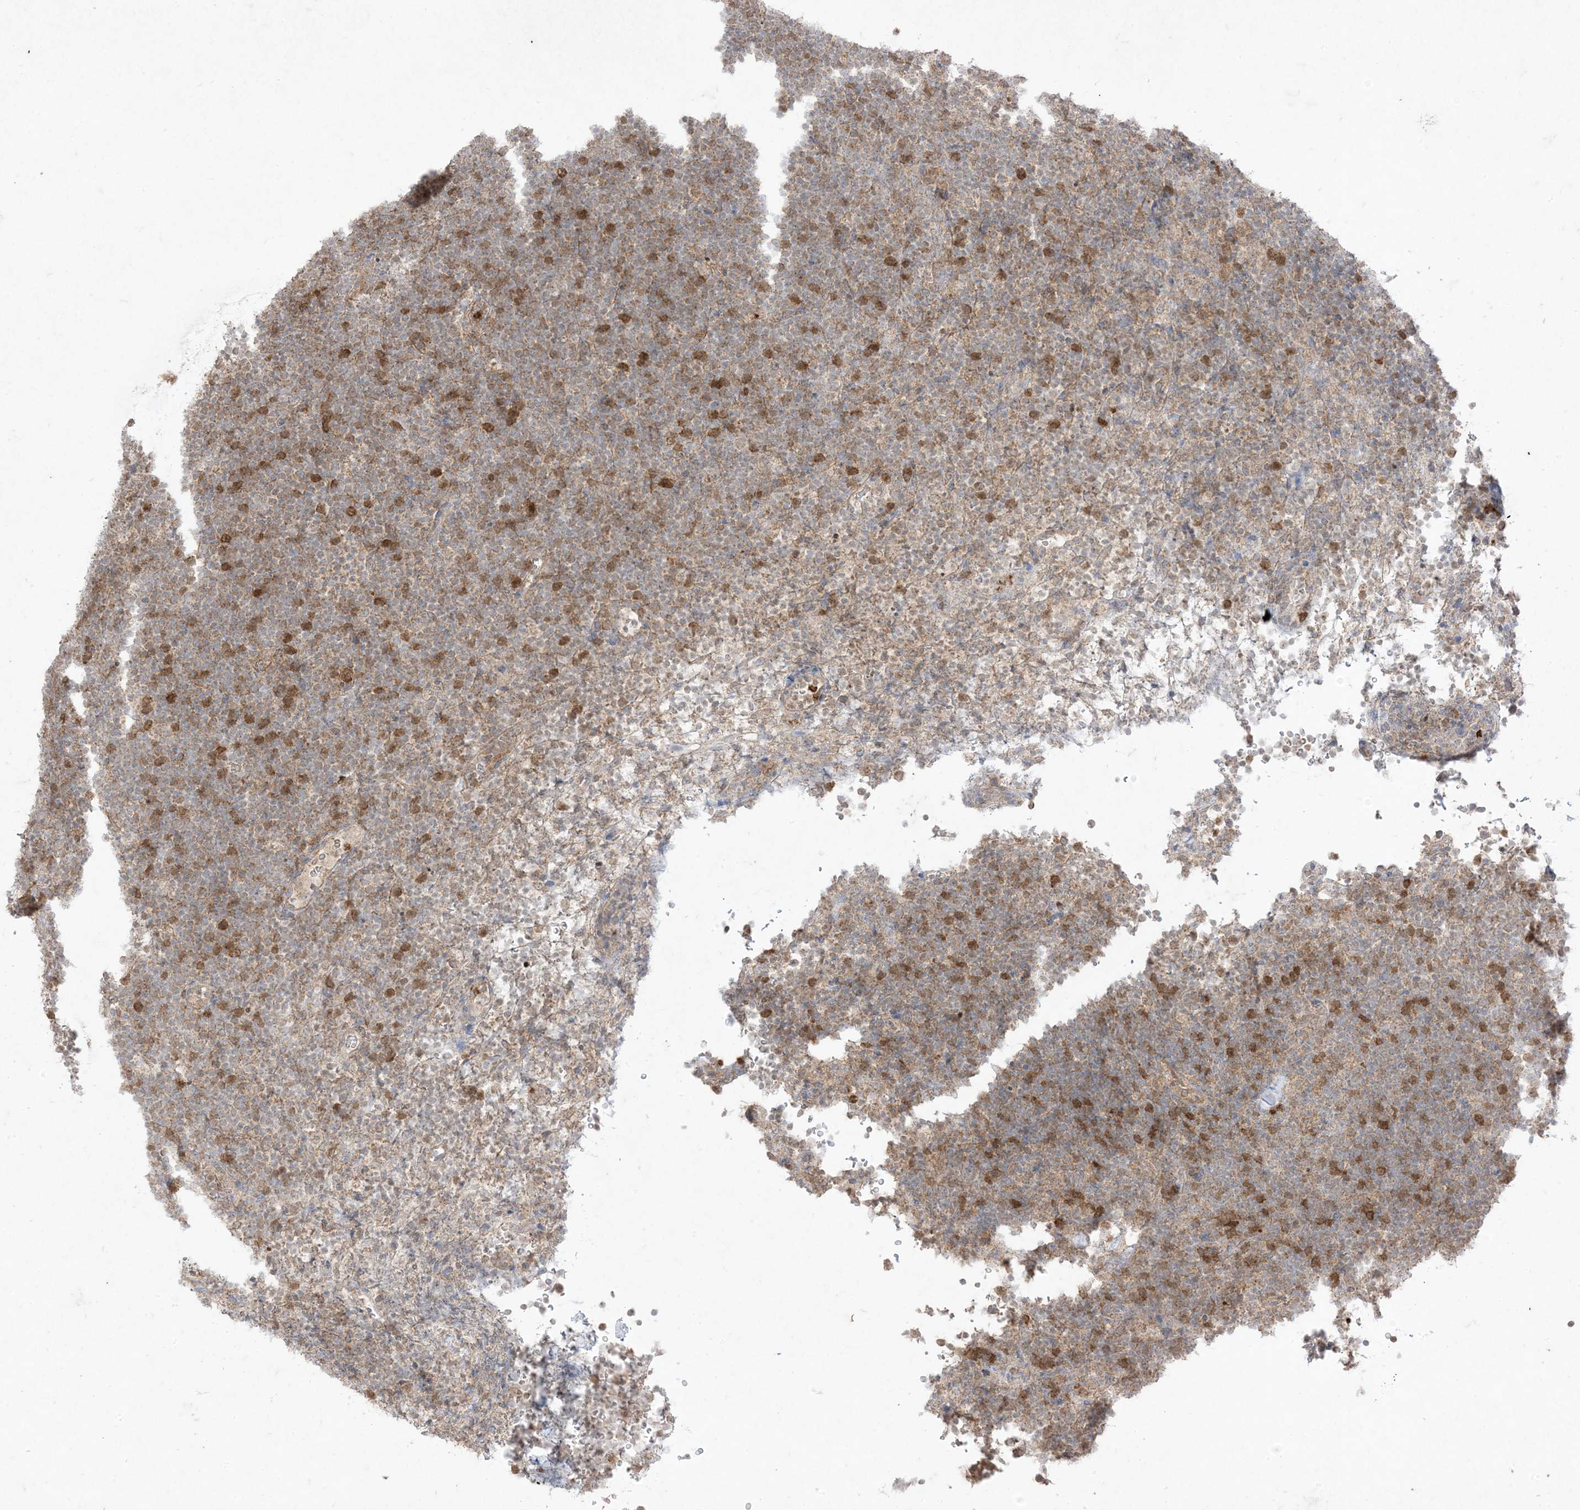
{"staining": {"intensity": "weak", "quantity": "25%-75%", "location": "cytoplasmic/membranous"}, "tissue": "lymphoma", "cell_type": "Tumor cells", "image_type": "cancer", "snomed": [{"axis": "morphology", "description": "Malignant lymphoma, non-Hodgkin's type, High grade"}, {"axis": "topography", "description": "Lymph node"}], "caption": "The micrograph exhibits staining of lymphoma, revealing weak cytoplasmic/membranous protein positivity (brown color) within tumor cells.", "gene": "UBE2C", "patient": {"sex": "male", "age": 13}}